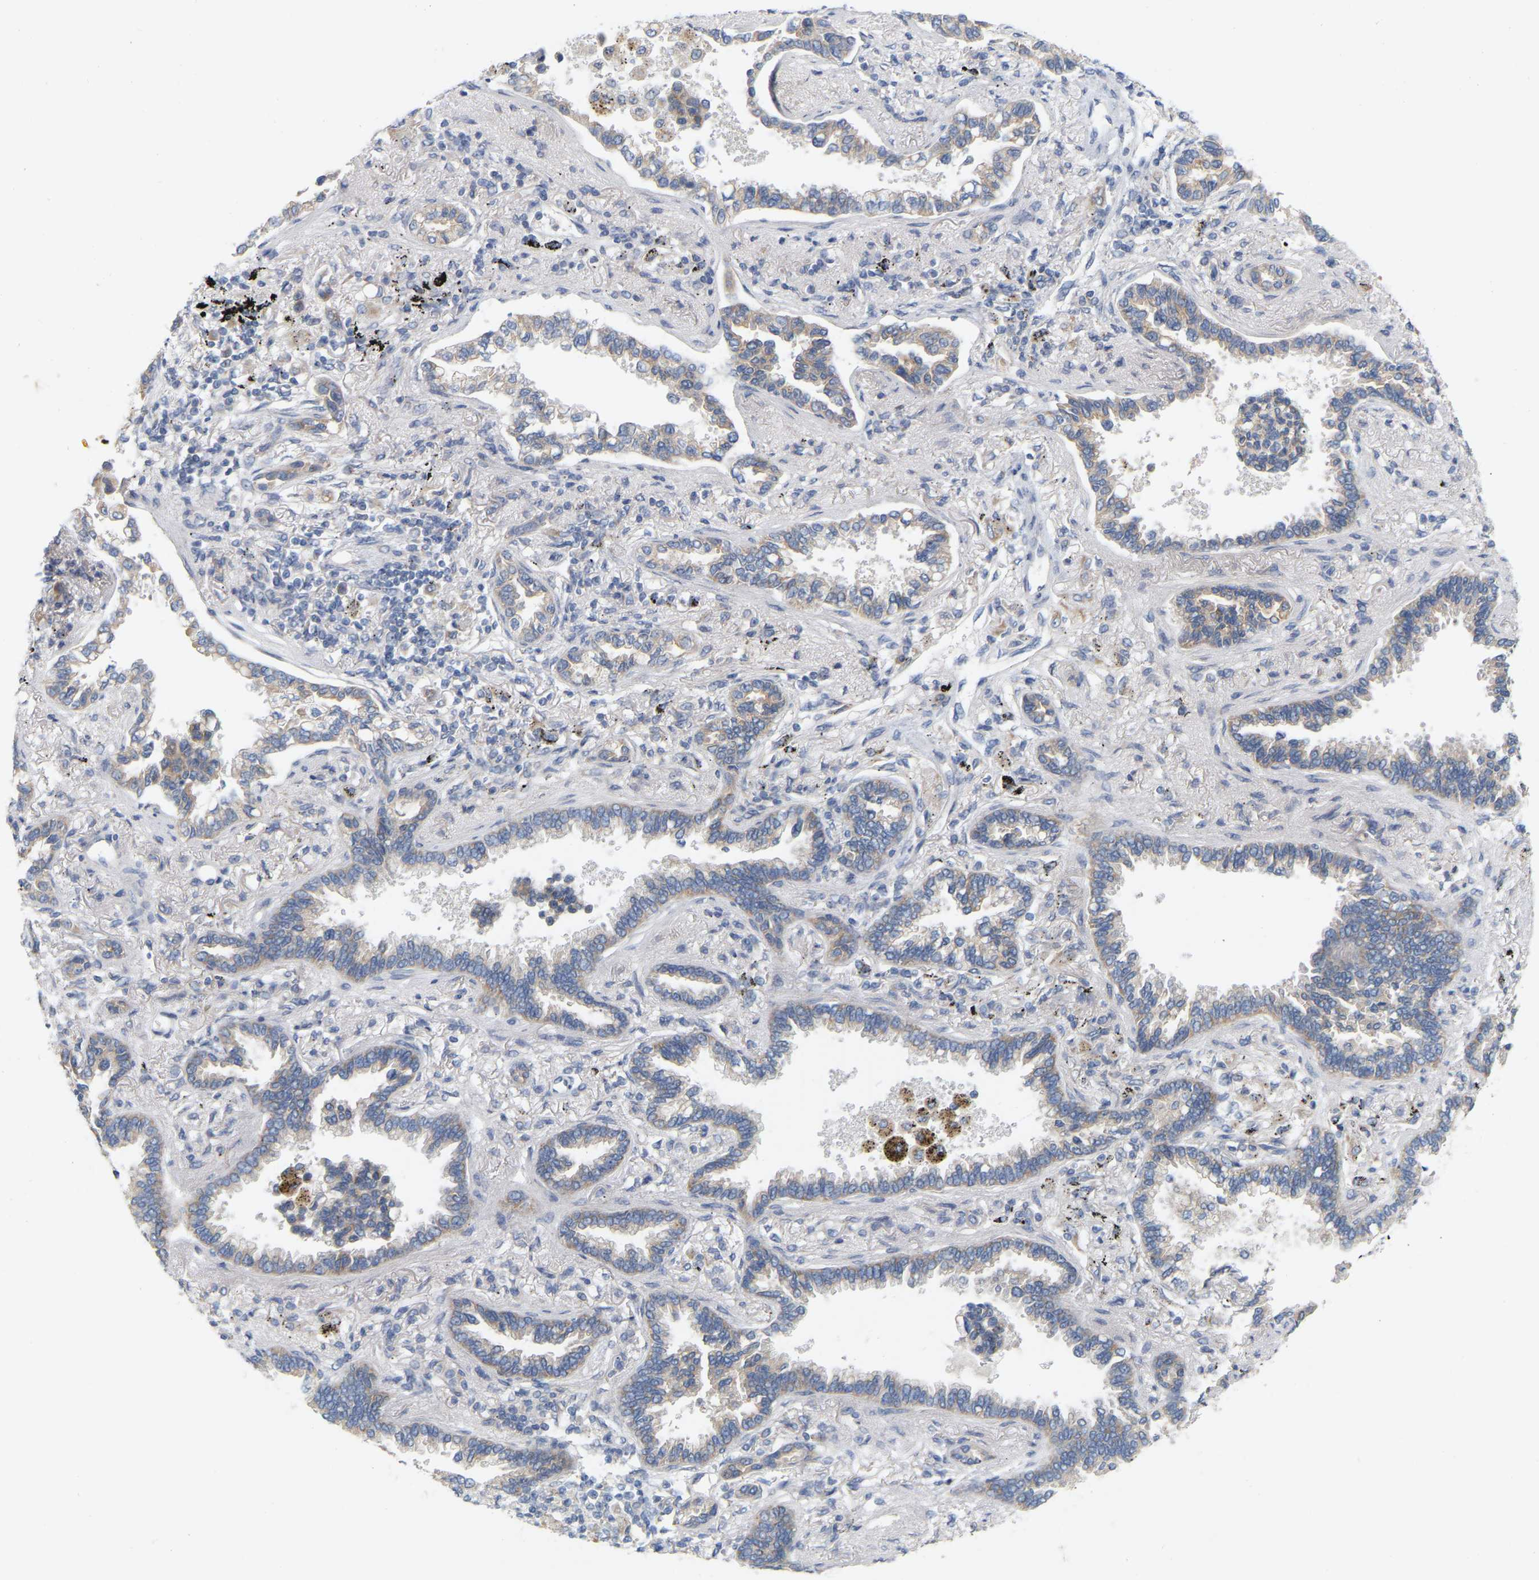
{"staining": {"intensity": "moderate", "quantity": ">75%", "location": "cytoplasmic/membranous"}, "tissue": "lung cancer", "cell_type": "Tumor cells", "image_type": "cancer", "snomed": [{"axis": "morphology", "description": "Normal tissue, NOS"}, {"axis": "morphology", "description": "Adenocarcinoma, NOS"}, {"axis": "topography", "description": "Lung"}], "caption": "Immunohistochemical staining of lung adenocarcinoma demonstrates medium levels of moderate cytoplasmic/membranous expression in about >75% of tumor cells. (Brightfield microscopy of DAB IHC at high magnification).", "gene": "MINDY4", "patient": {"sex": "male", "age": 59}}